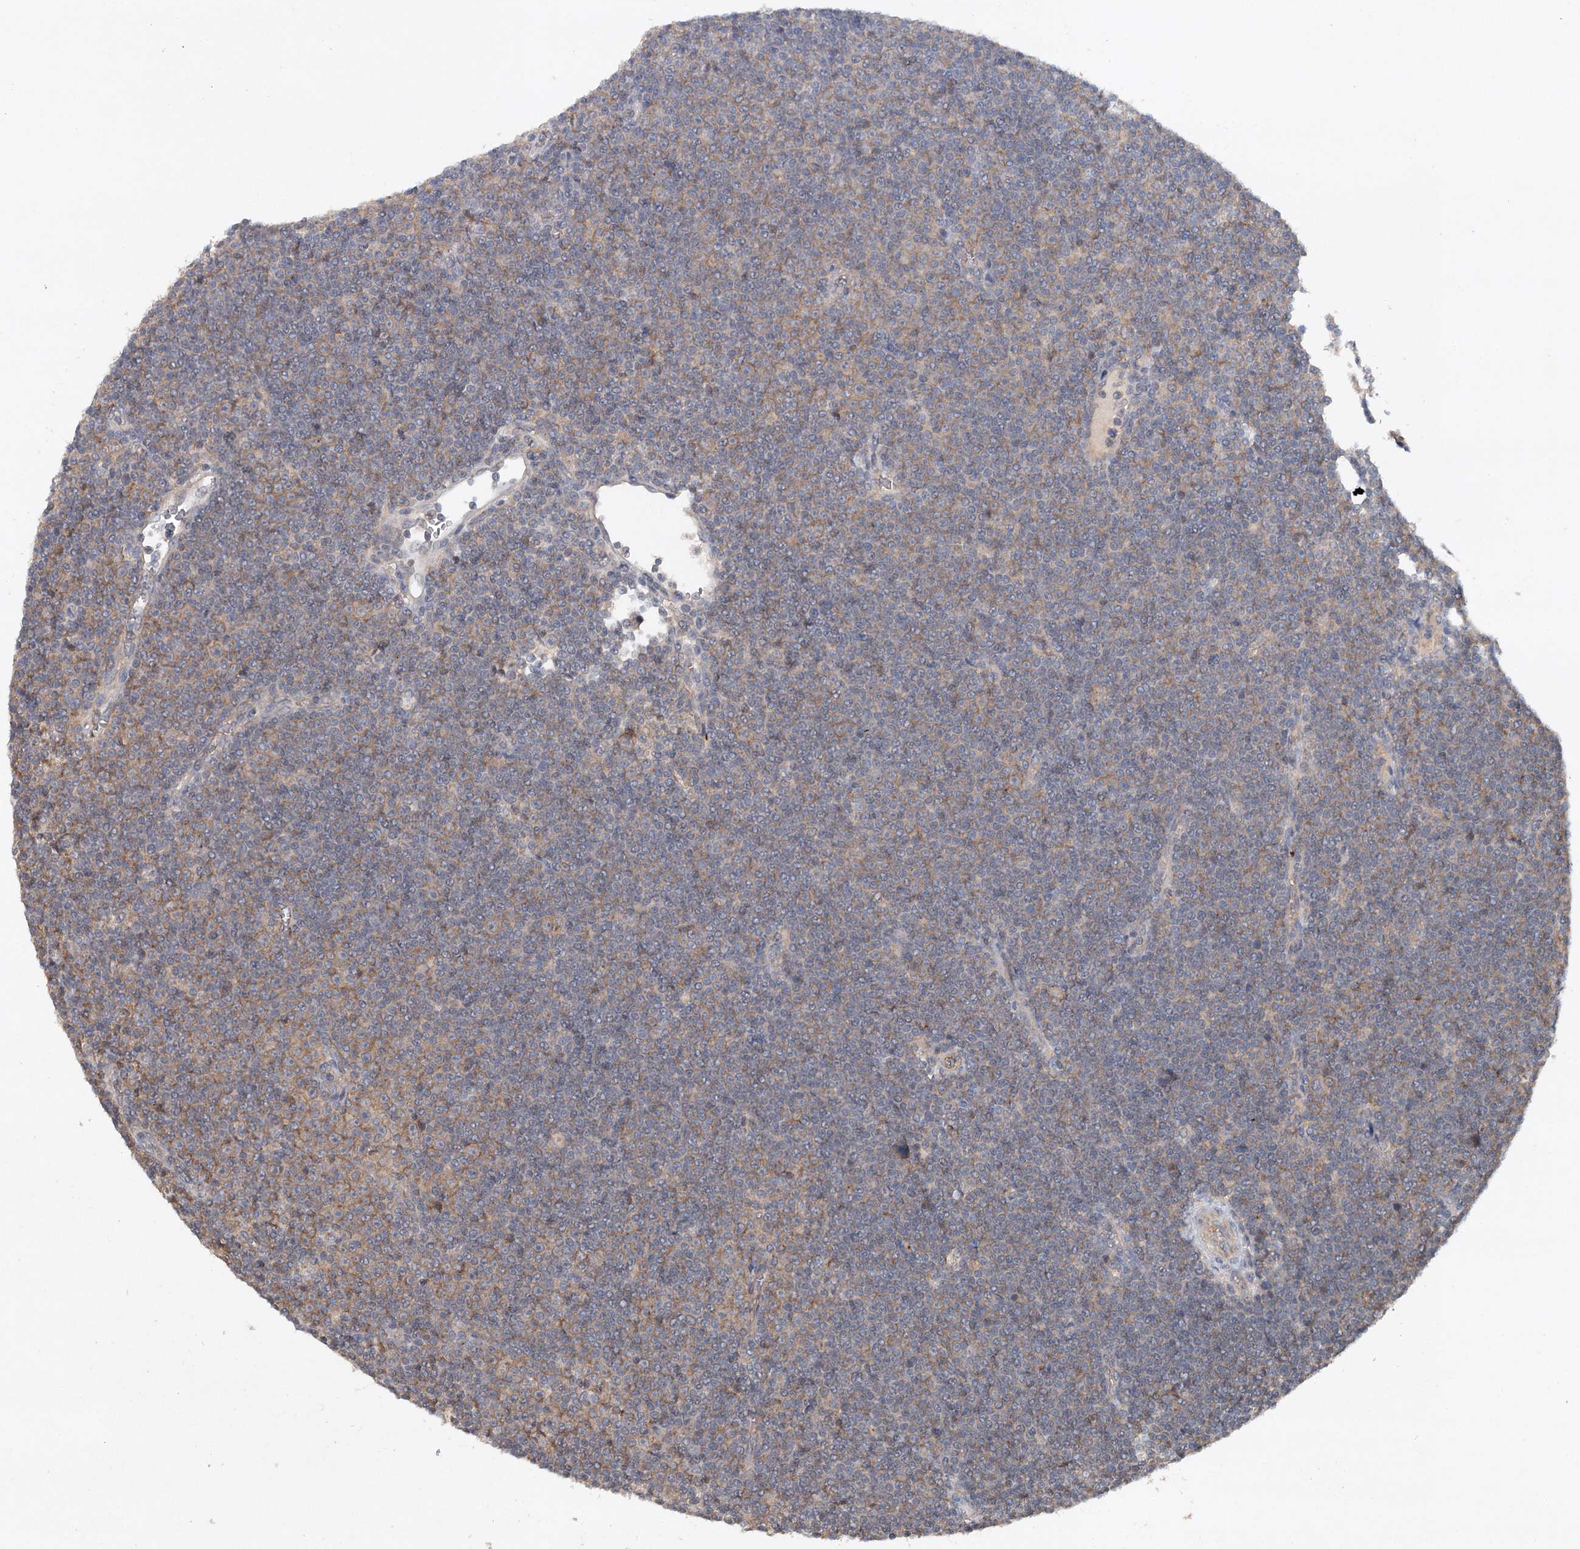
{"staining": {"intensity": "moderate", "quantity": "<25%", "location": "cytoplasmic/membranous"}, "tissue": "lymphoma", "cell_type": "Tumor cells", "image_type": "cancer", "snomed": [{"axis": "morphology", "description": "Malignant lymphoma, non-Hodgkin's type, Low grade"}, {"axis": "topography", "description": "Lymph node"}], "caption": "Approximately <25% of tumor cells in lymphoma display moderate cytoplasmic/membranous protein positivity as visualized by brown immunohistochemical staining.", "gene": "SYNPO", "patient": {"sex": "female", "age": 67}}